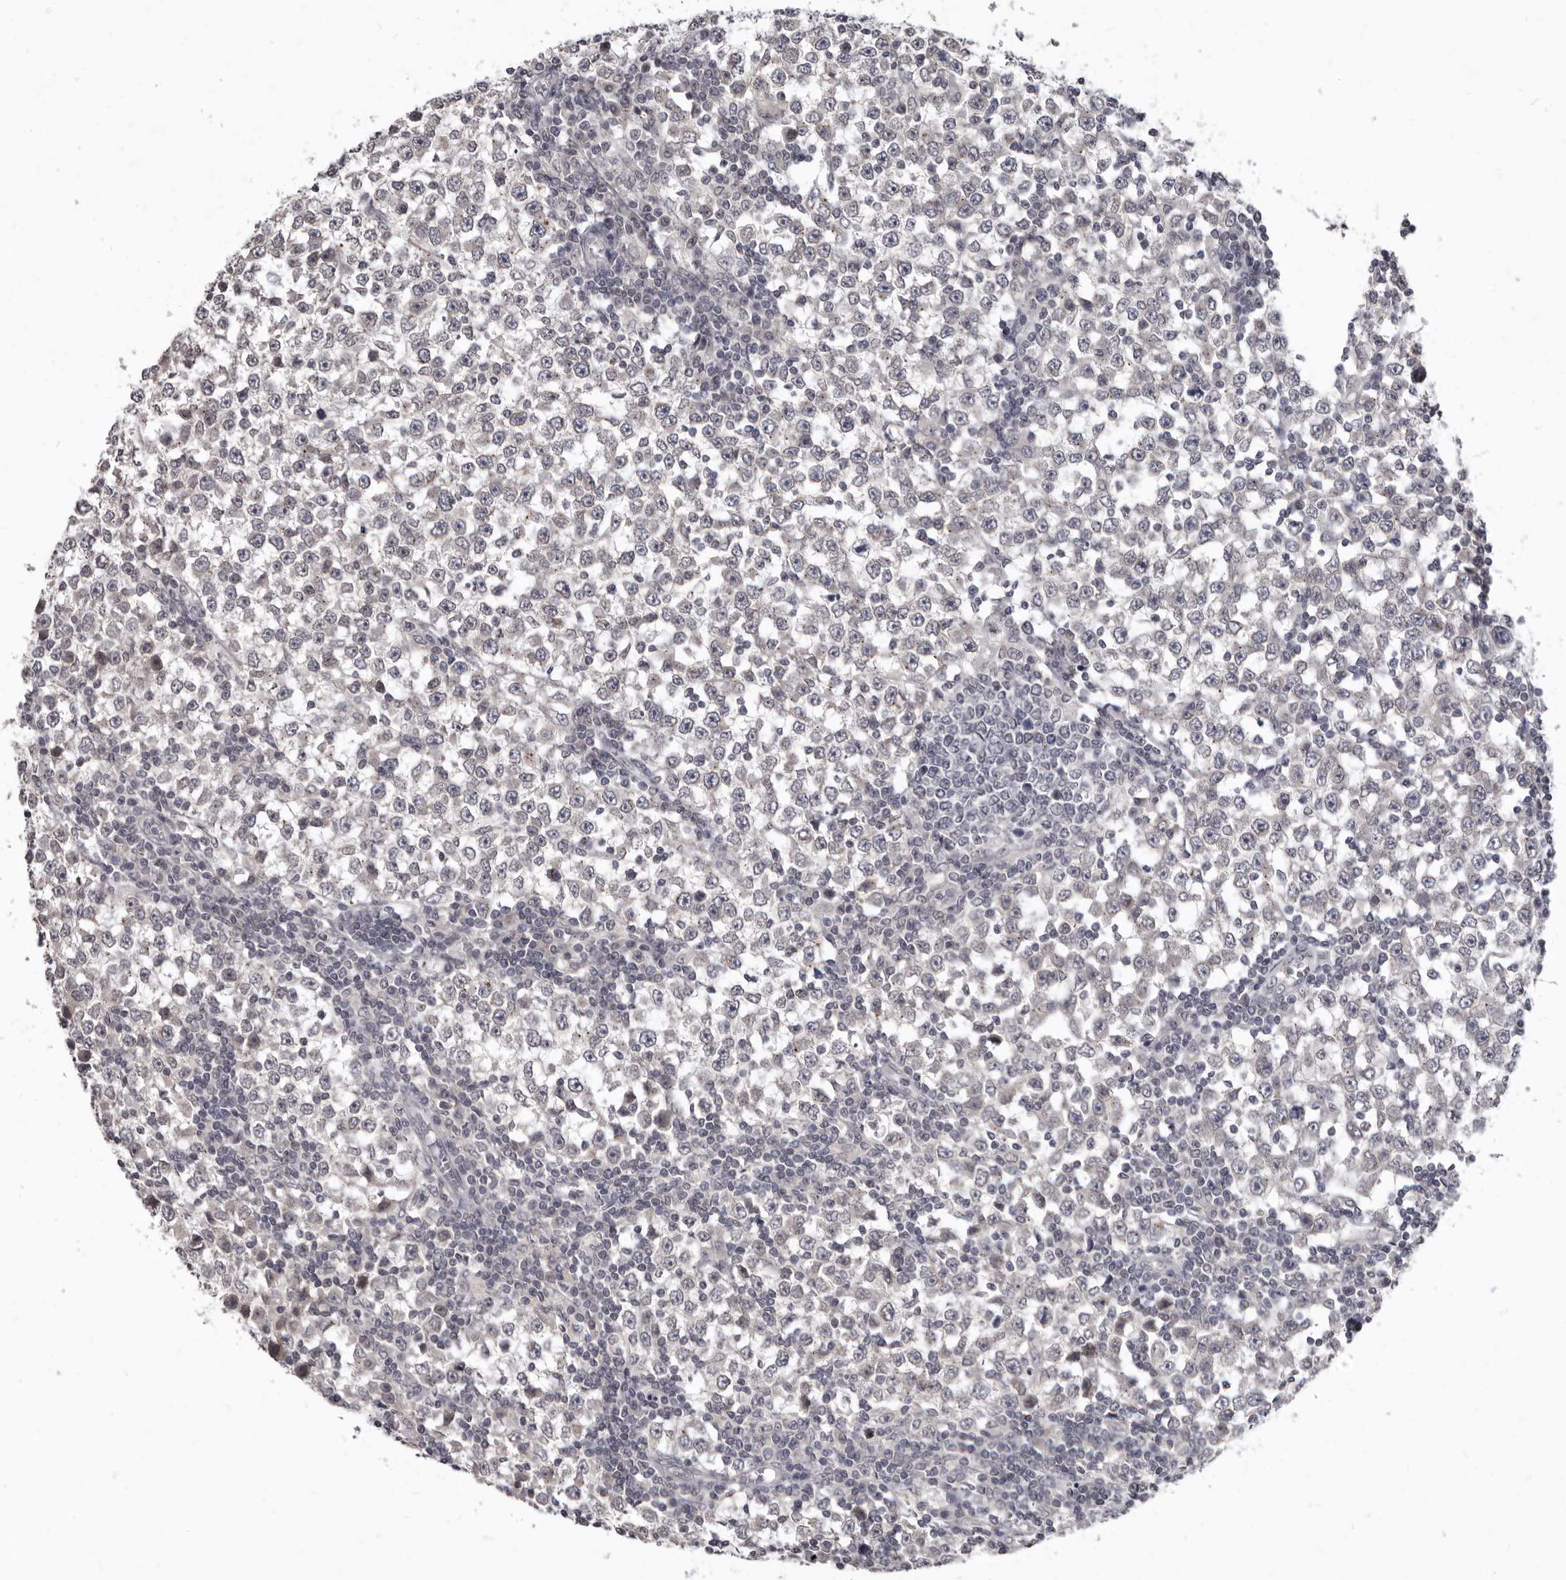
{"staining": {"intensity": "negative", "quantity": "none", "location": "none"}, "tissue": "testis cancer", "cell_type": "Tumor cells", "image_type": "cancer", "snomed": [{"axis": "morphology", "description": "Seminoma, NOS"}, {"axis": "topography", "description": "Testis"}], "caption": "Tumor cells are negative for brown protein staining in testis cancer.", "gene": "SULT1E1", "patient": {"sex": "male", "age": 65}}